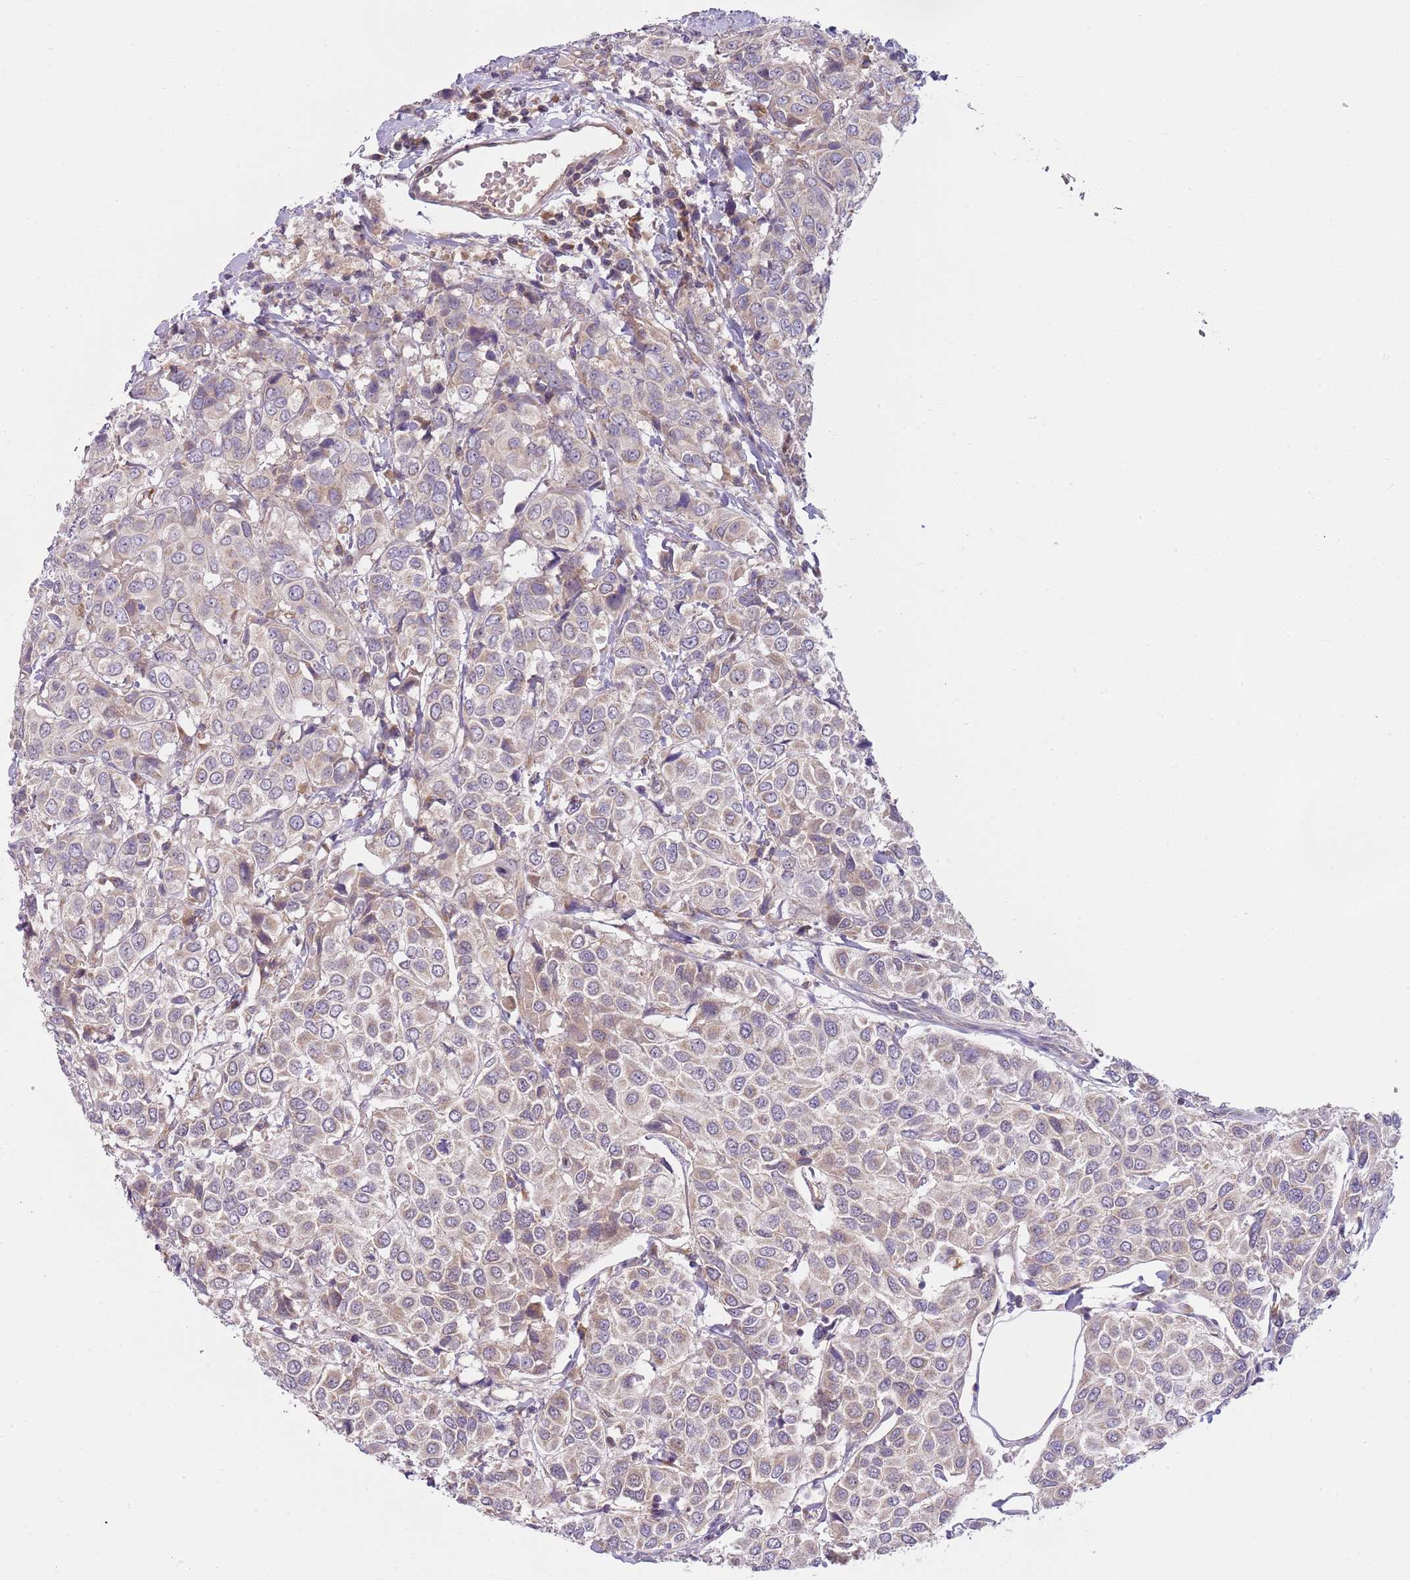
{"staining": {"intensity": "weak", "quantity": "25%-75%", "location": "cytoplasmic/membranous"}, "tissue": "breast cancer", "cell_type": "Tumor cells", "image_type": "cancer", "snomed": [{"axis": "morphology", "description": "Duct carcinoma"}, {"axis": "topography", "description": "Breast"}], "caption": "Weak cytoplasmic/membranous expression is appreciated in approximately 25%-75% of tumor cells in invasive ductal carcinoma (breast).", "gene": "SKOR2", "patient": {"sex": "female", "age": 55}}